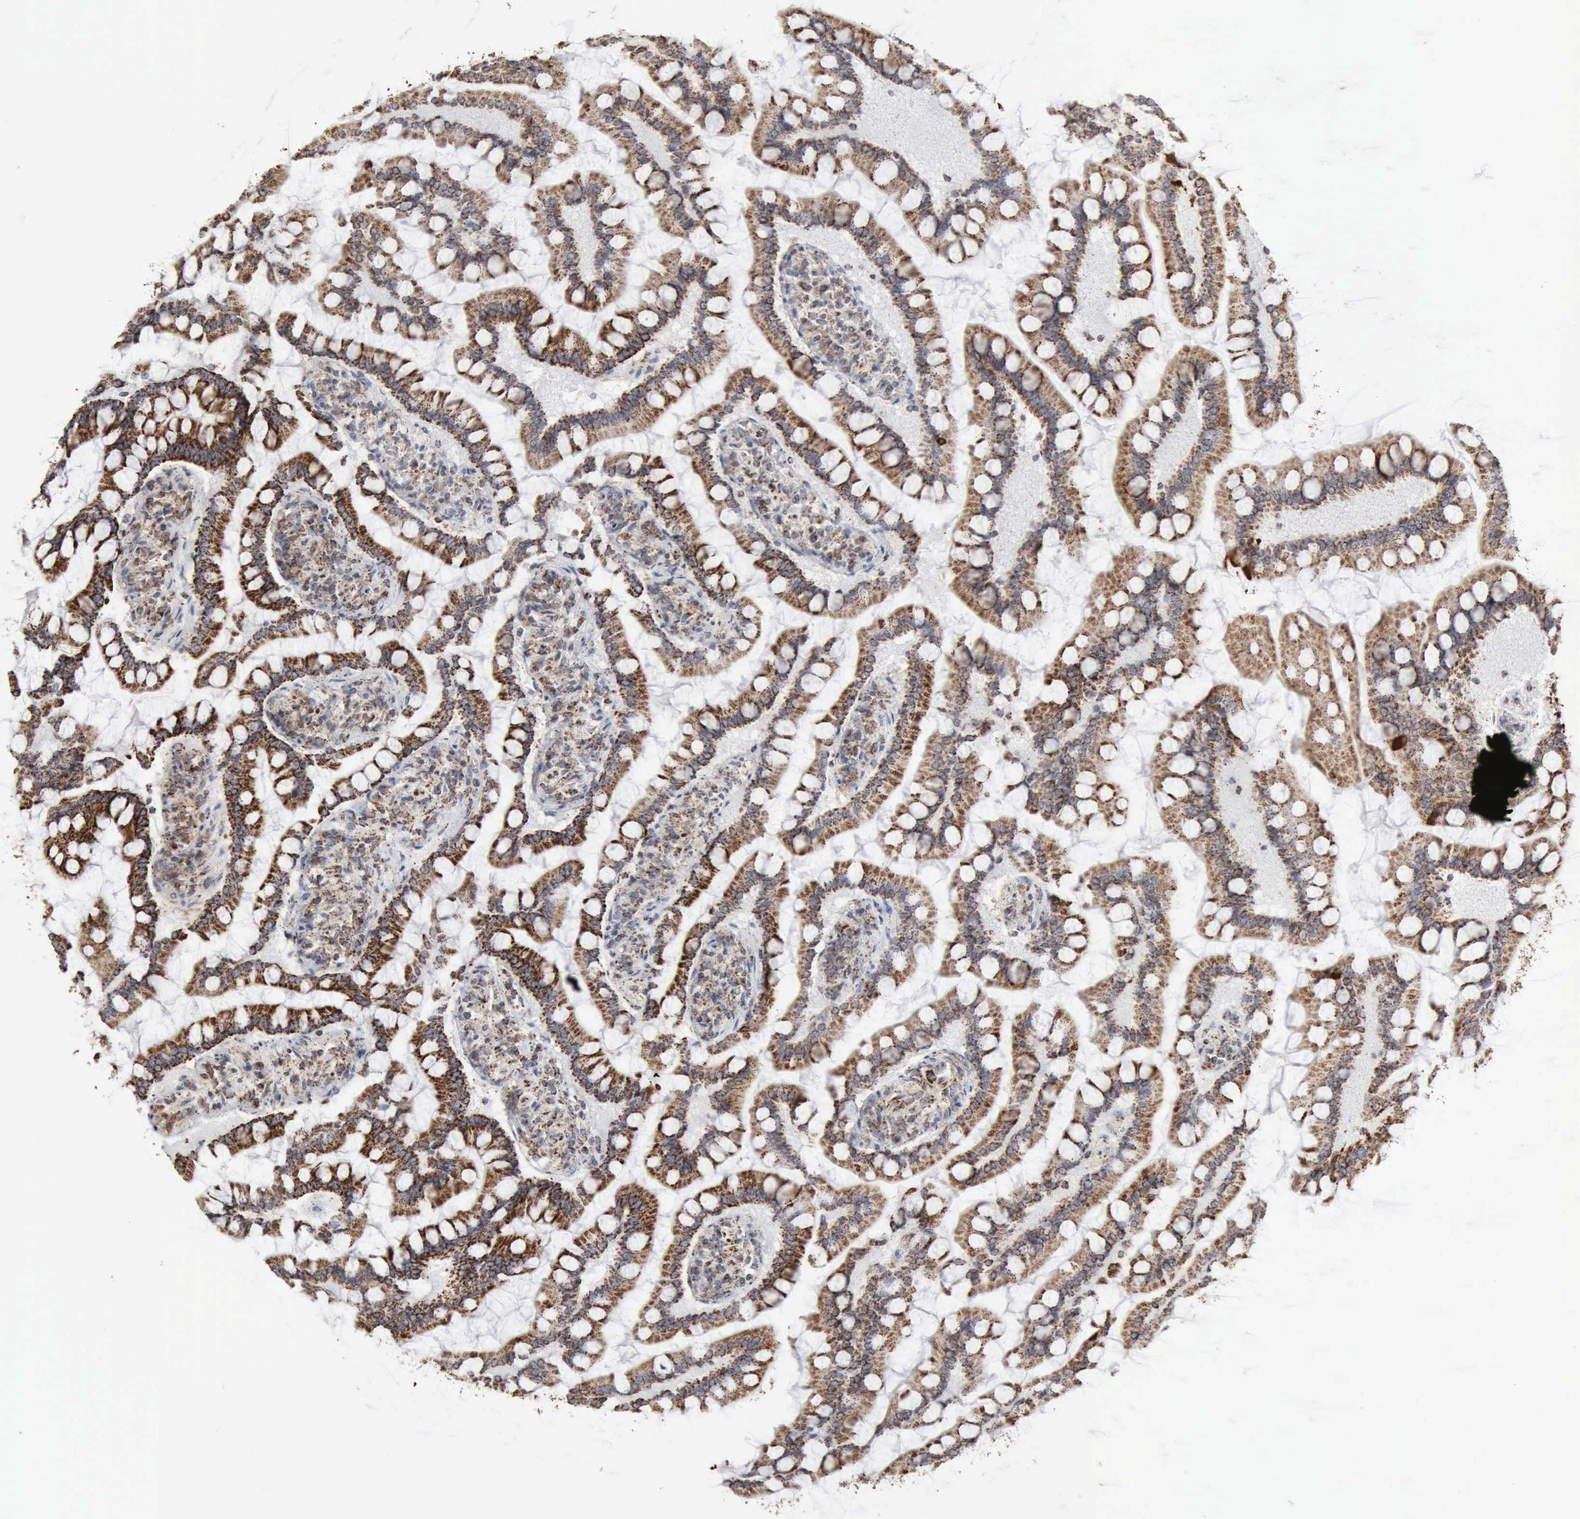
{"staining": {"intensity": "strong", "quantity": ">75%", "location": "cytoplasmic/membranous"}, "tissue": "small intestine", "cell_type": "Glandular cells", "image_type": "normal", "snomed": [{"axis": "morphology", "description": "Normal tissue, NOS"}, {"axis": "topography", "description": "Small intestine"}], "caption": "Strong cytoplasmic/membranous protein expression is seen in approximately >75% of glandular cells in small intestine. The protein is shown in brown color, while the nuclei are stained blue.", "gene": "ACO2", "patient": {"sex": "male", "age": 41}}